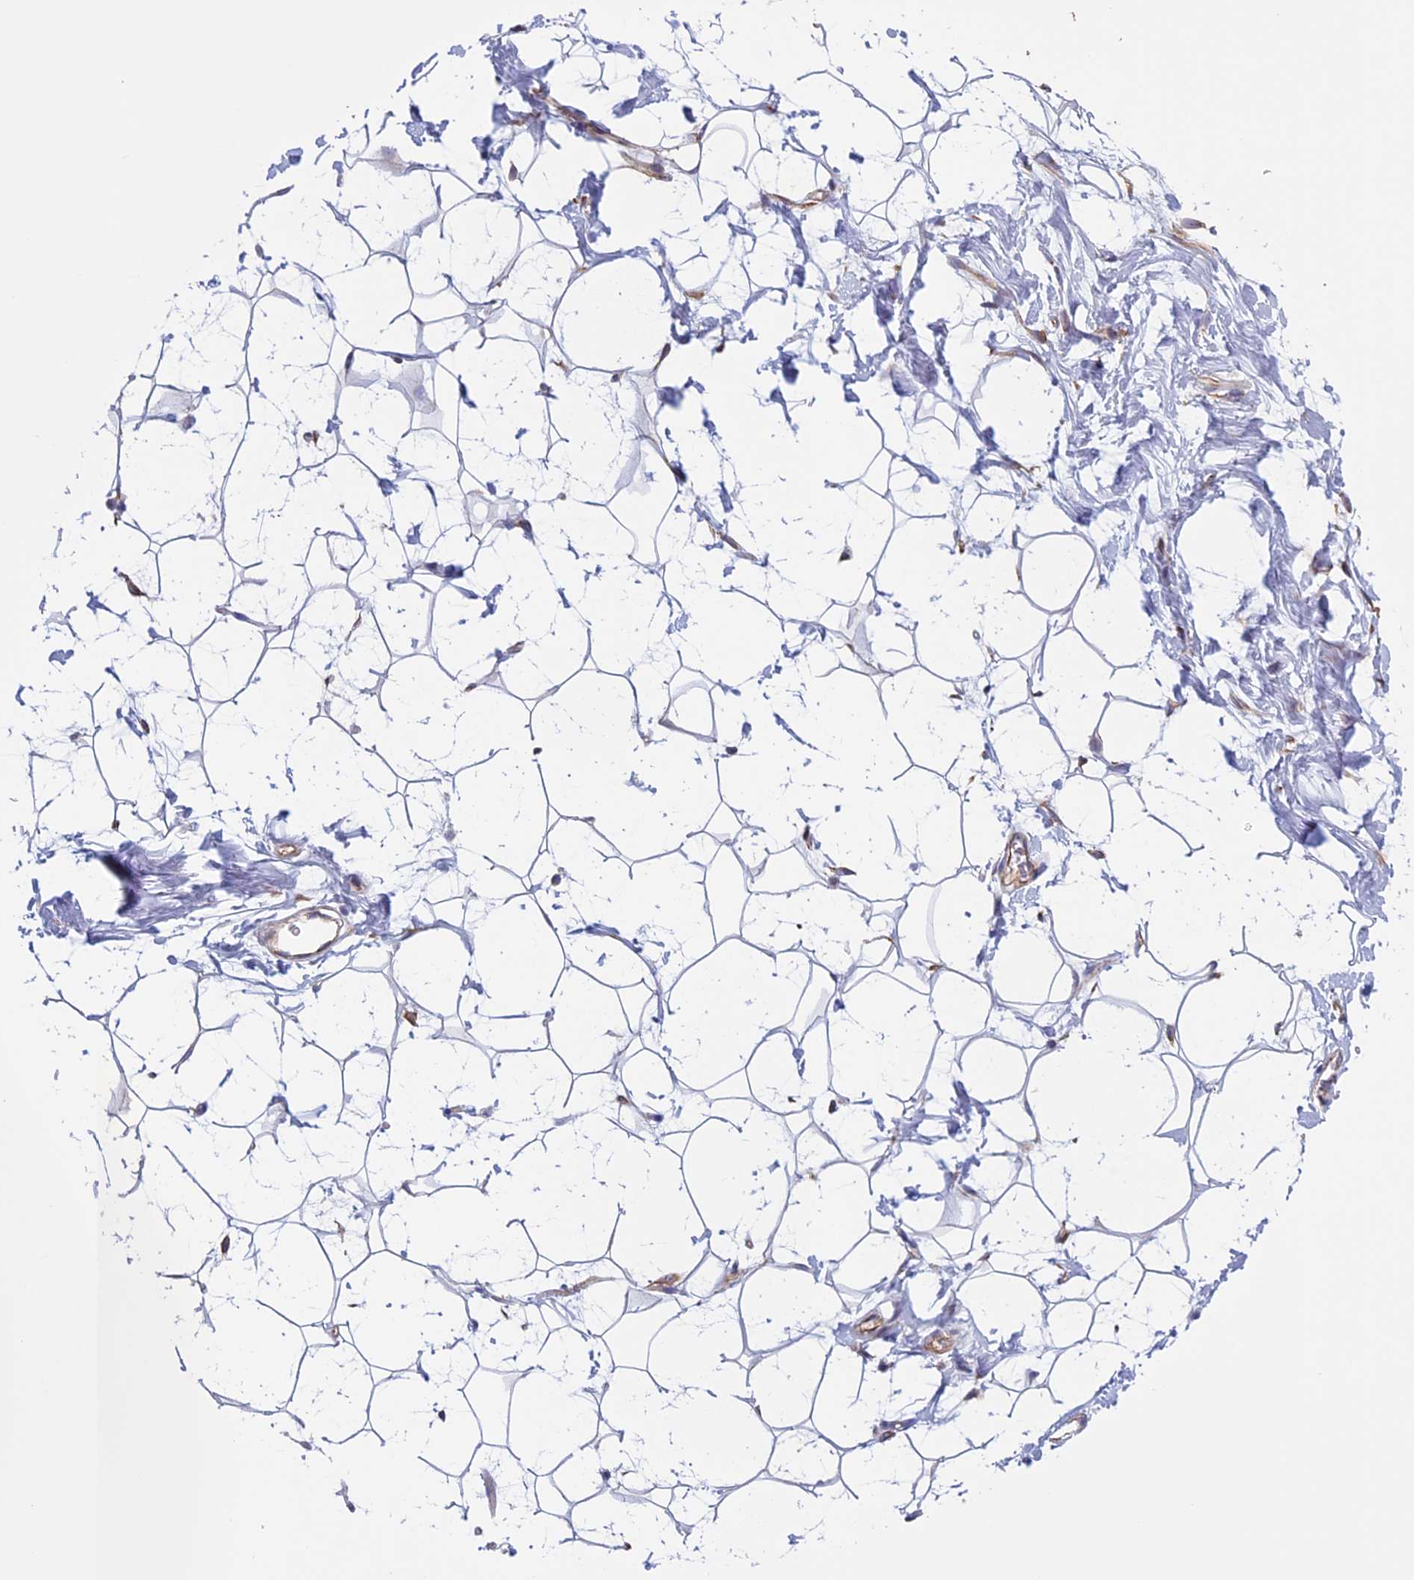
{"staining": {"intensity": "negative", "quantity": "none", "location": "none"}, "tissue": "adipose tissue", "cell_type": "Adipocytes", "image_type": "normal", "snomed": [{"axis": "morphology", "description": "Normal tissue, NOS"}, {"axis": "topography", "description": "Breast"}], "caption": "Immunohistochemistry of benign adipose tissue shows no positivity in adipocytes.", "gene": "BCL2L10", "patient": {"sex": "female", "age": 26}}